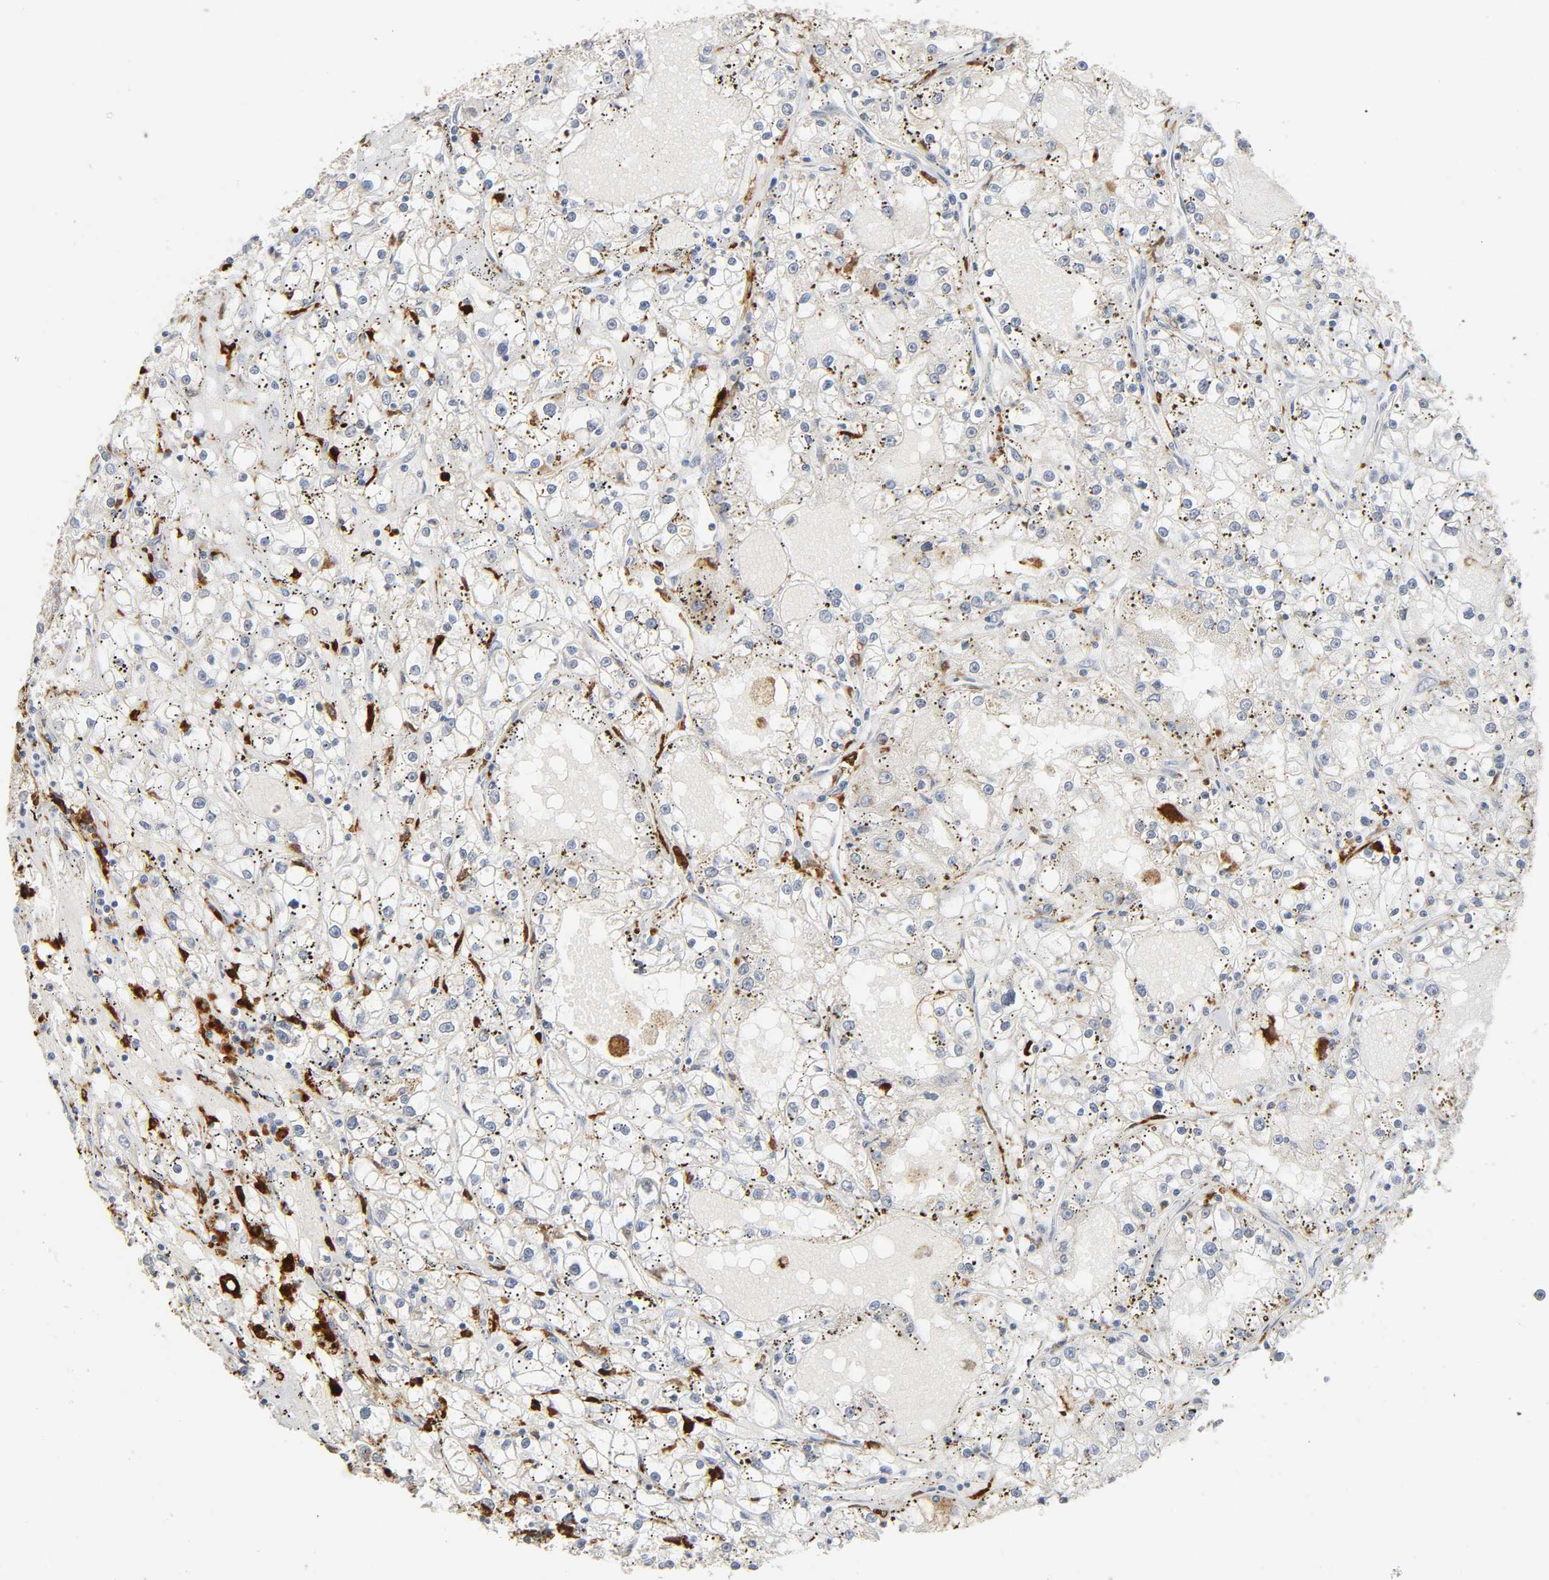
{"staining": {"intensity": "negative", "quantity": "none", "location": "none"}, "tissue": "renal cancer", "cell_type": "Tumor cells", "image_type": "cancer", "snomed": [{"axis": "morphology", "description": "Adenocarcinoma, NOS"}, {"axis": "topography", "description": "Kidney"}], "caption": "High magnification brightfield microscopy of renal cancer (adenocarcinoma) stained with DAB (3,3'-diaminobenzidine) (brown) and counterstained with hematoxylin (blue): tumor cells show no significant positivity. (DAB immunohistochemistry (IHC) visualized using brightfield microscopy, high magnification).", "gene": "KAT2B", "patient": {"sex": "male", "age": 56}}